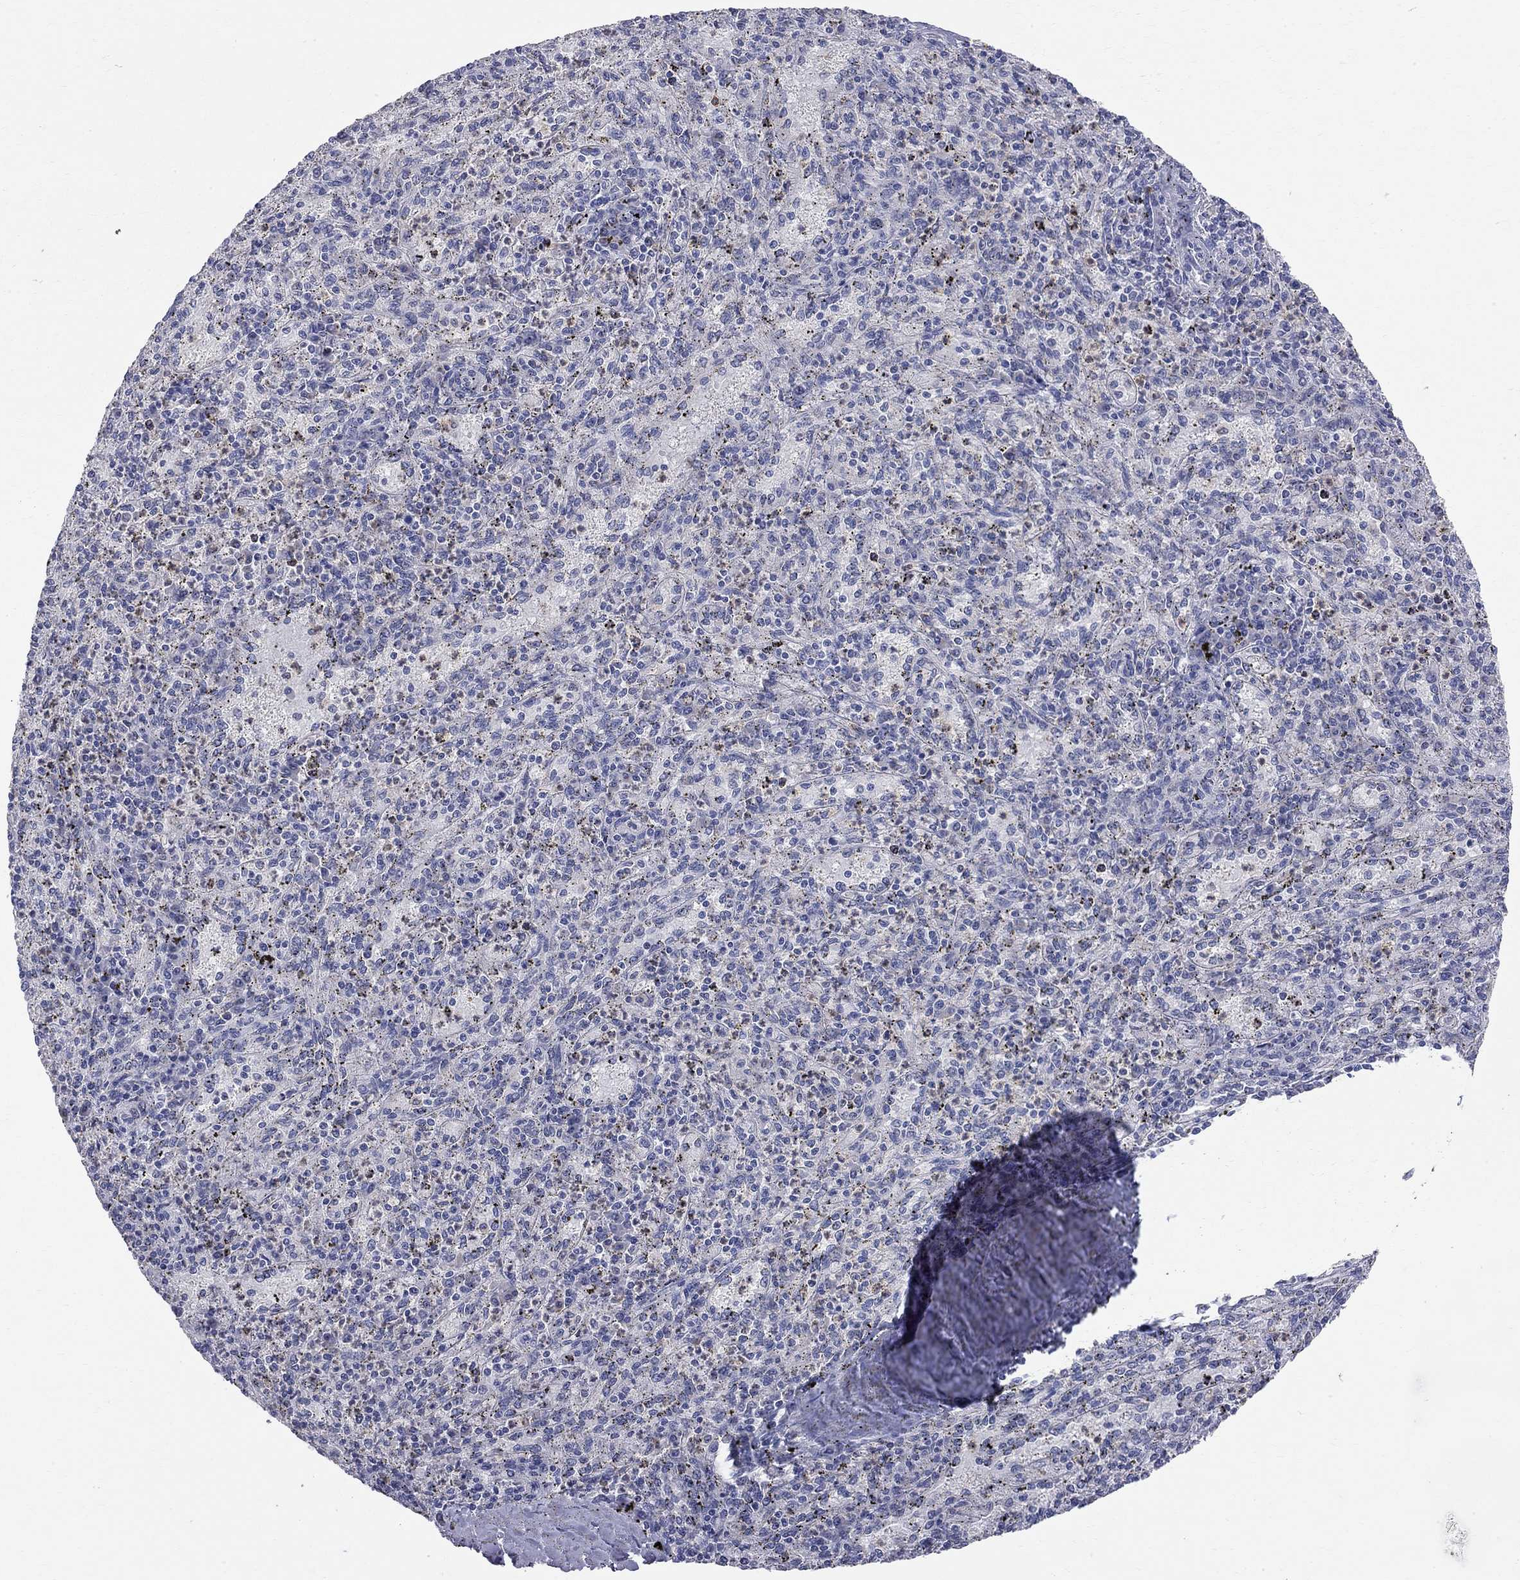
{"staining": {"intensity": "negative", "quantity": "none", "location": "none"}, "tissue": "spleen", "cell_type": "Cells in red pulp", "image_type": "normal", "snomed": [{"axis": "morphology", "description": "Normal tissue, NOS"}, {"axis": "topography", "description": "Spleen"}], "caption": "This is an immunohistochemistry (IHC) image of benign spleen. There is no expression in cells in red pulp.", "gene": "ACSL1", "patient": {"sex": "male", "age": 60}}